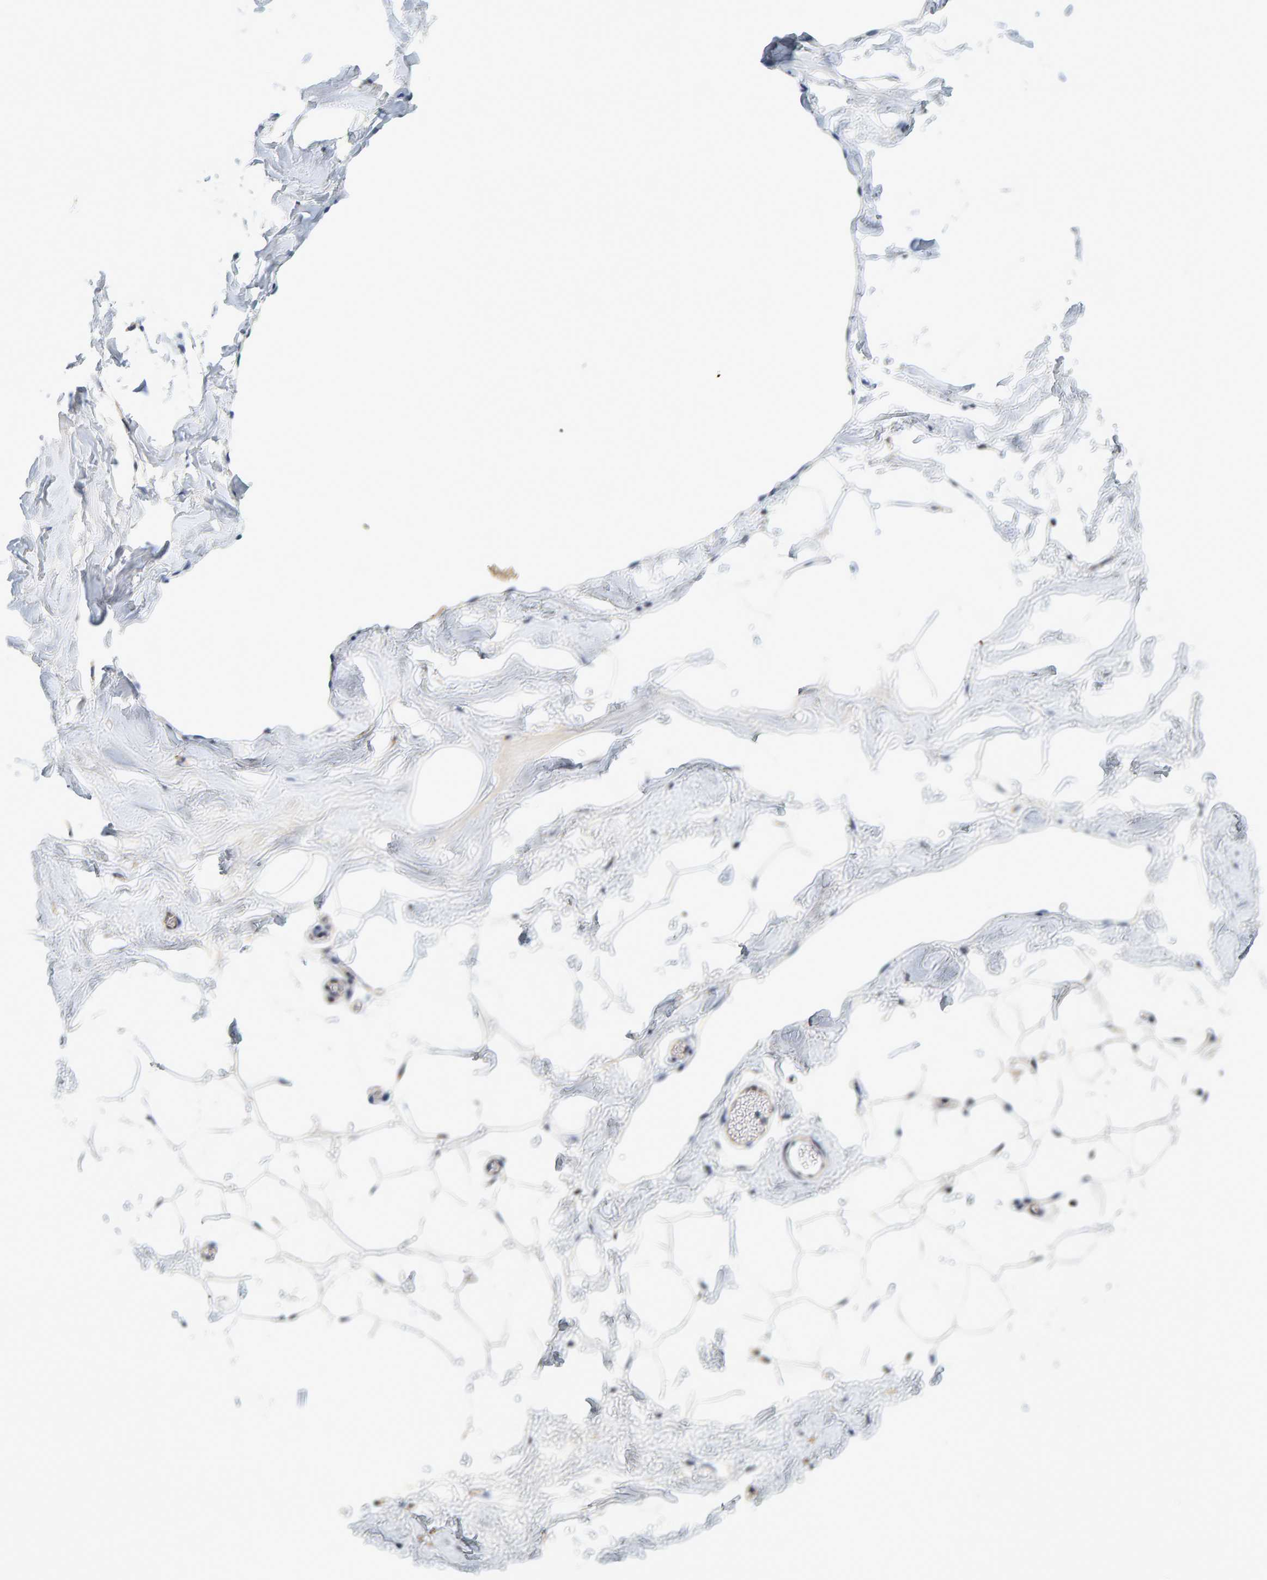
{"staining": {"intensity": "moderate", "quantity": "25%-75%", "location": "cytoplasmic/membranous"}, "tissue": "adipose tissue", "cell_type": "Adipocytes", "image_type": "normal", "snomed": [{"axis": "morphology", "description": "Normal tissue, NOS"}, {"axis": "morphology", "description": "Fibrosis, NOS"}, {"axis": "topography", "description": "Breast"}, {"axis": "topography", "description": "Adipose tissue"}], "caption": "Adipose tissue stained with a brown dye reveals moderate cytoplasmic/membranous positive staining in approximately 25%-75% of adipocytes.", "gene": "TATDN1", "patient": {"sex": "female", "age": 39}}